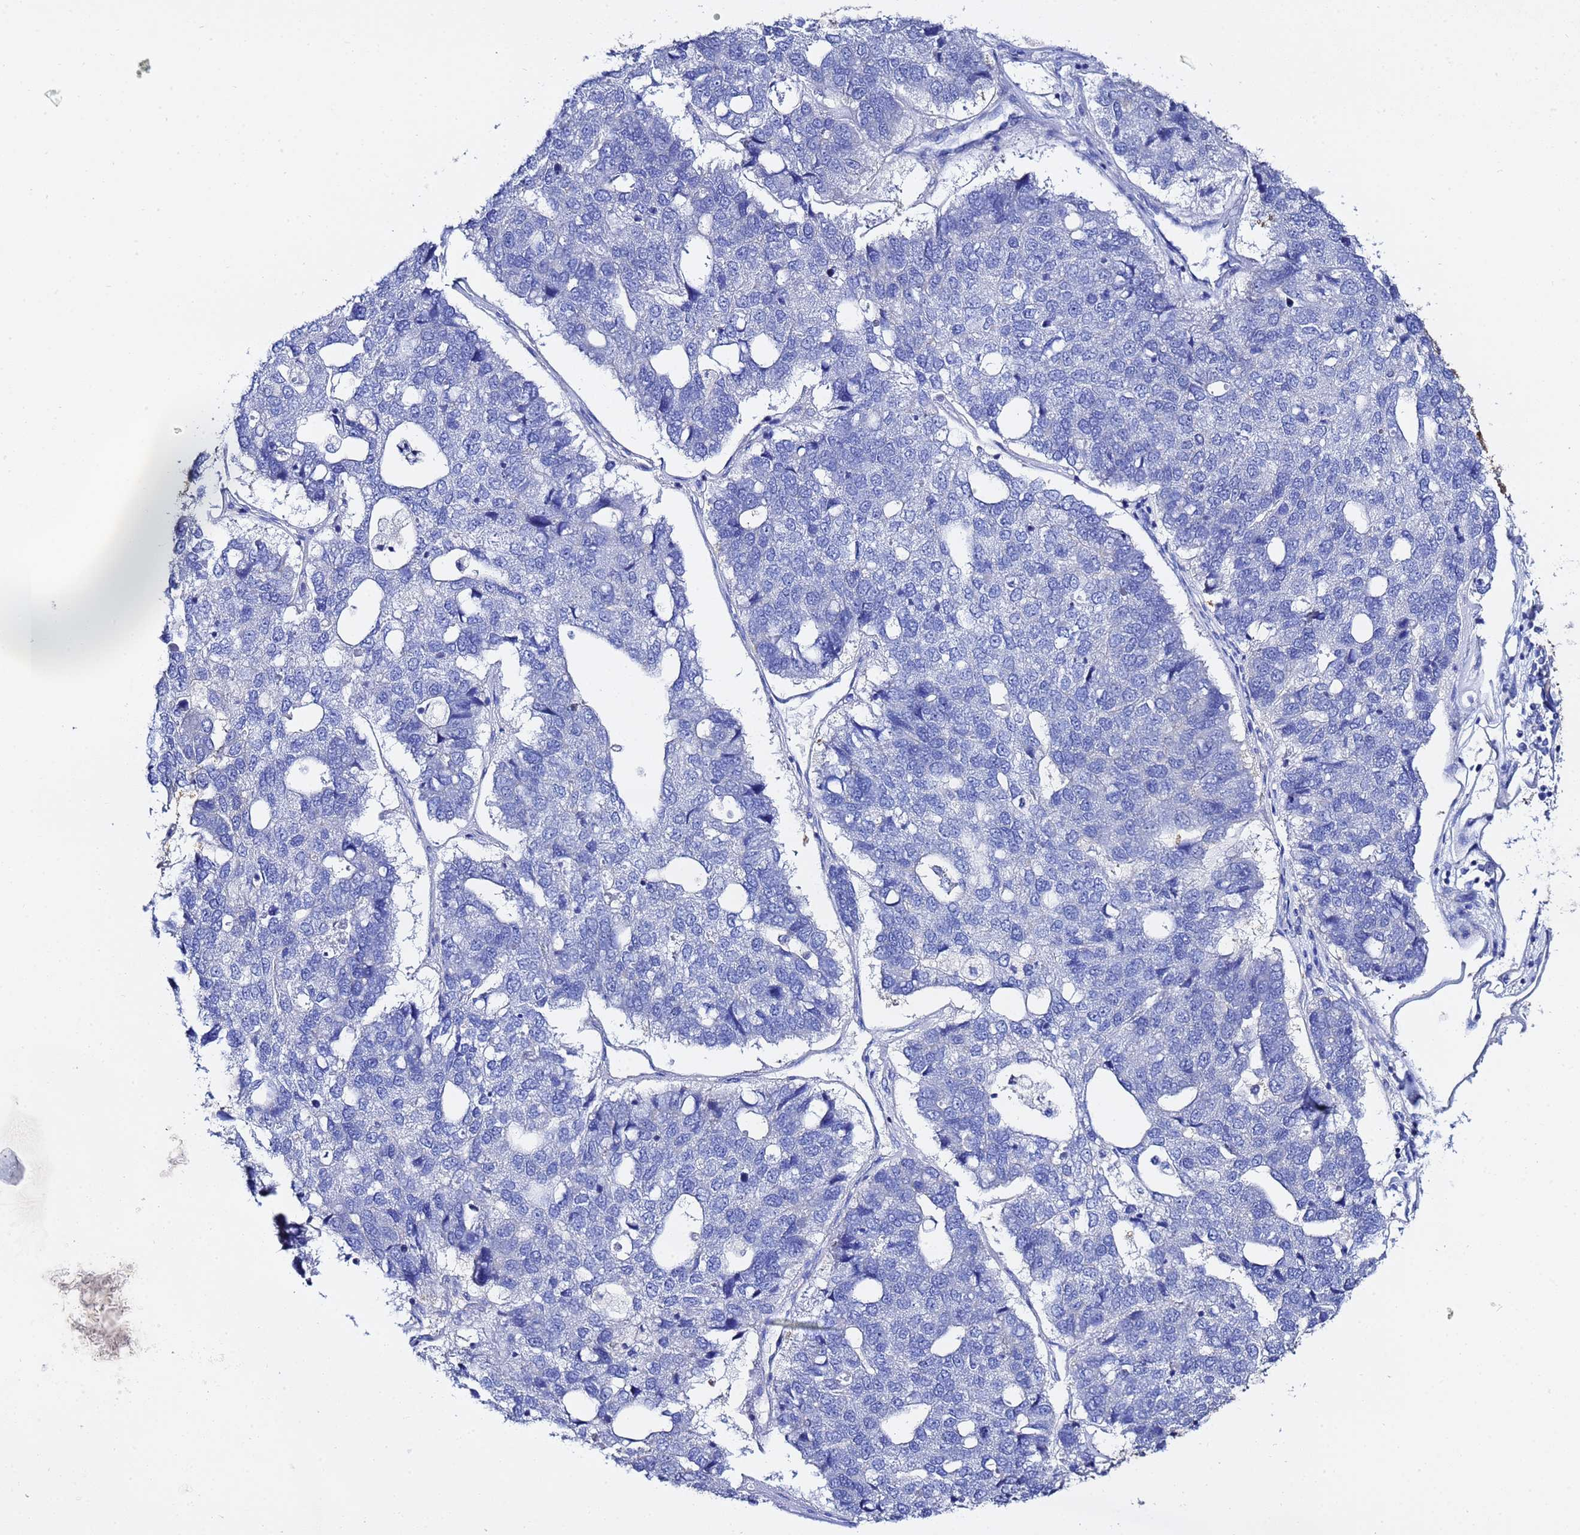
{"staining": {"intensity": "negative", "quantity": "none", "location": "none"}, "tissue": "pancreatic cancer", "cell_type": "Tumor cells", "image_type": "cancer", "snomed": [{"axis": "morphology", "description": "Adenocarcinoma, NOS"}, {"axis": "topography", "description": "Pancreas"}], "caption": "A histopathology image of pancreatic adenocarcinoma stained for a protein displays no brown staining in tumor cells.", "gene": "LENG1", "patient": {"sex": "female", "age": 61}}